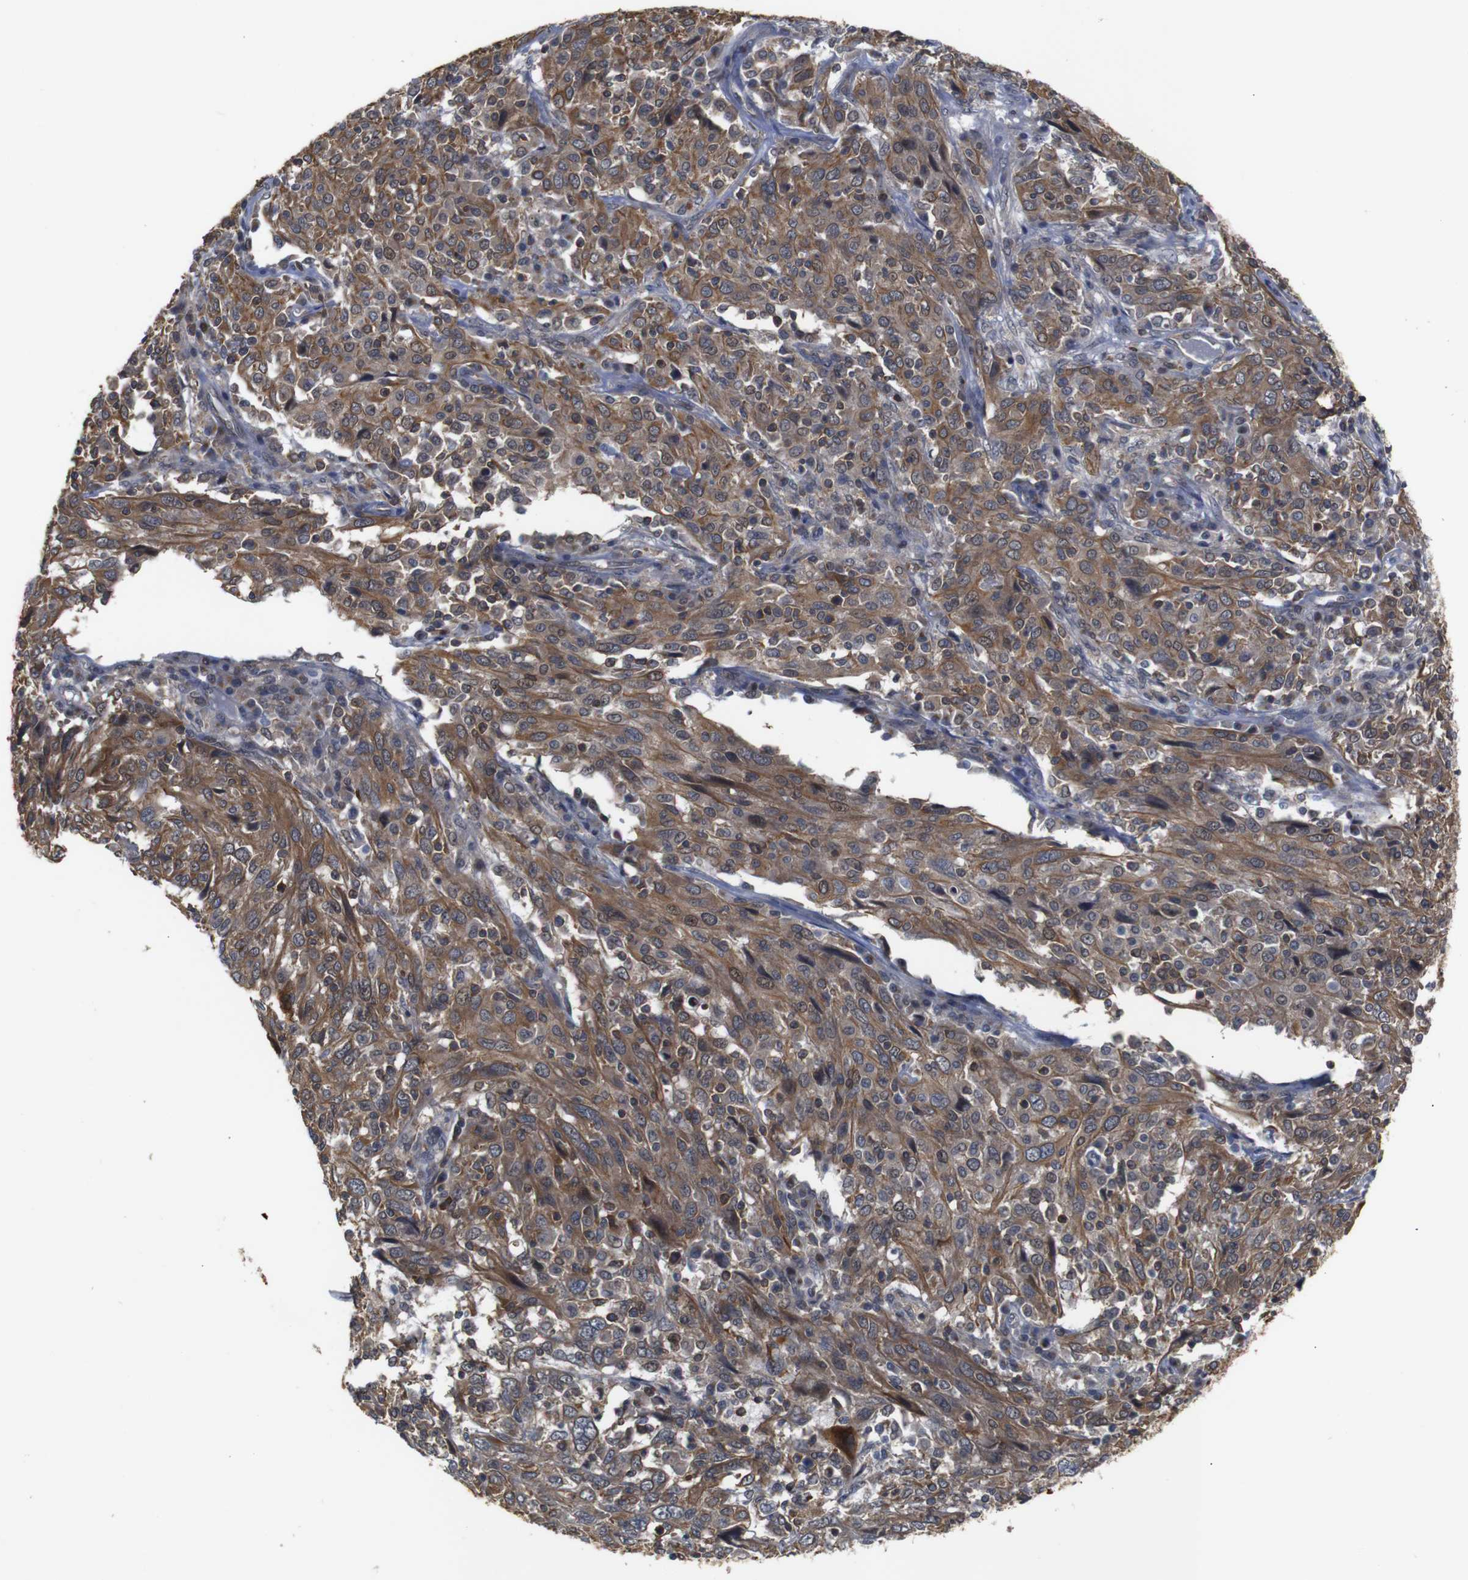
{"staining": {"intensity": "moderate", "quantity": ">75%", "location": "cytoplasmic/membranous,nuclear"}, "tissue": "cervical cancer", "cell_type": "Tumor cells", "image_type": "cancer", "snomed": [{"axis": "morphology", "description": "Squamous cell carcinoma, NOS"}, {"axis": "topography", "description": "Cervix"}], "caption": "IHC micrograph of cervical cancer stained for a protein (brown), which displays medium levels of moderate cytoplasmic/membranous and nuclear expression in approximately >75% of tumor cells.", "gene": "BRWD3", "patient": {"sex": "female", "age": 46}}